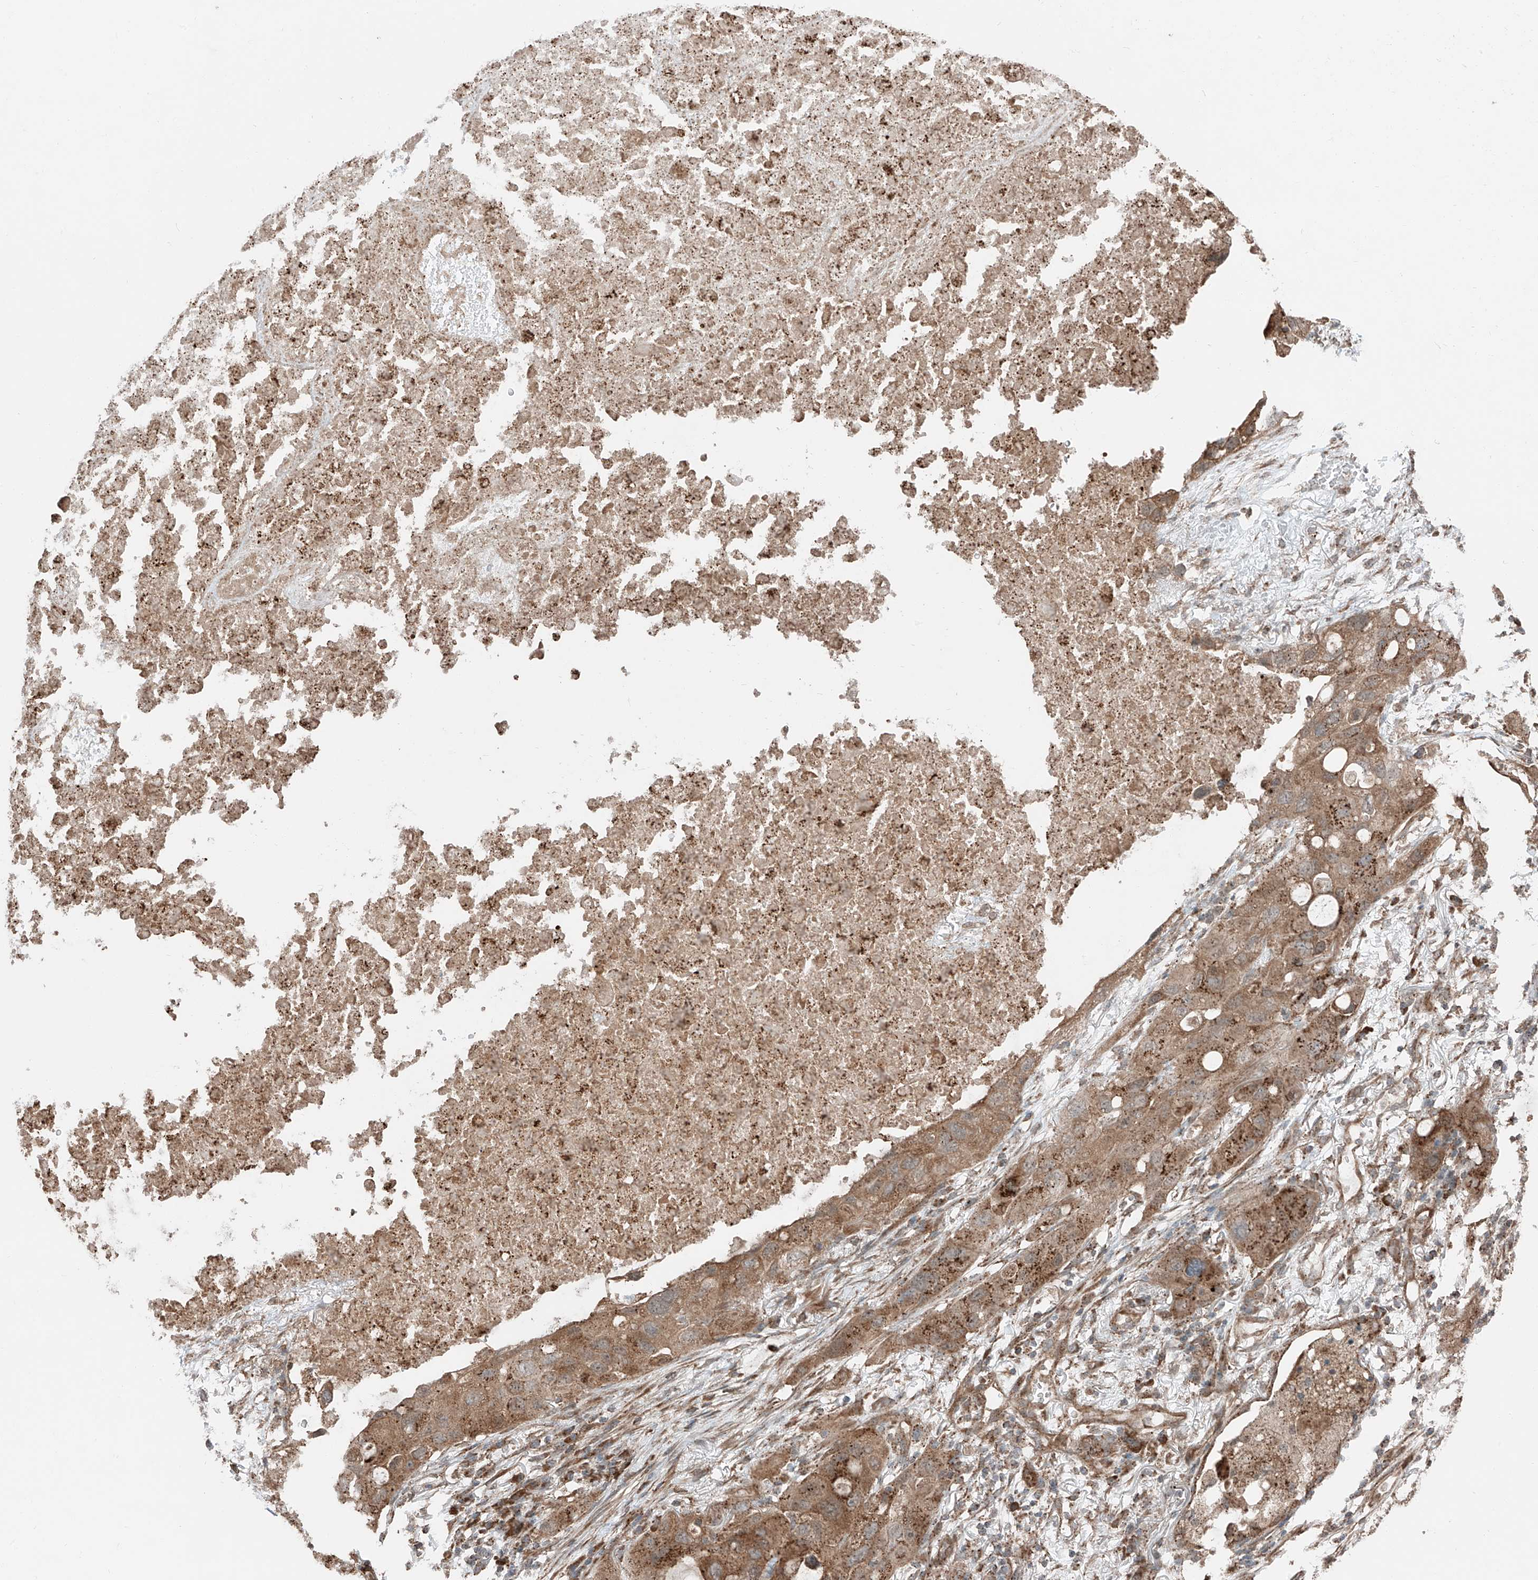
{"staining": {"intensity": "moderate", "quantity": ">75%", "location": "cytoplasmic/membranous"}, "tissue": "lung cancer", "cell_type": "Tumor cells", "image_type": "cancer", "snomed": [{"axis": "morphology", "description": "Squamous cell carcinoma, NOS"}, {"axis": "topography", "description": "Lung"}], "caption": "An IHC photomicrograph of tumor tissue is shown. Protein staining in brown highlights moderate cytoplasmic/membranous positivity in lung cancer within tumor cells. (Brightfield microscopy of DAB IHC at high magnification).", "gene": "CEP162", "patient": {"sex": "female", "age": 73}}